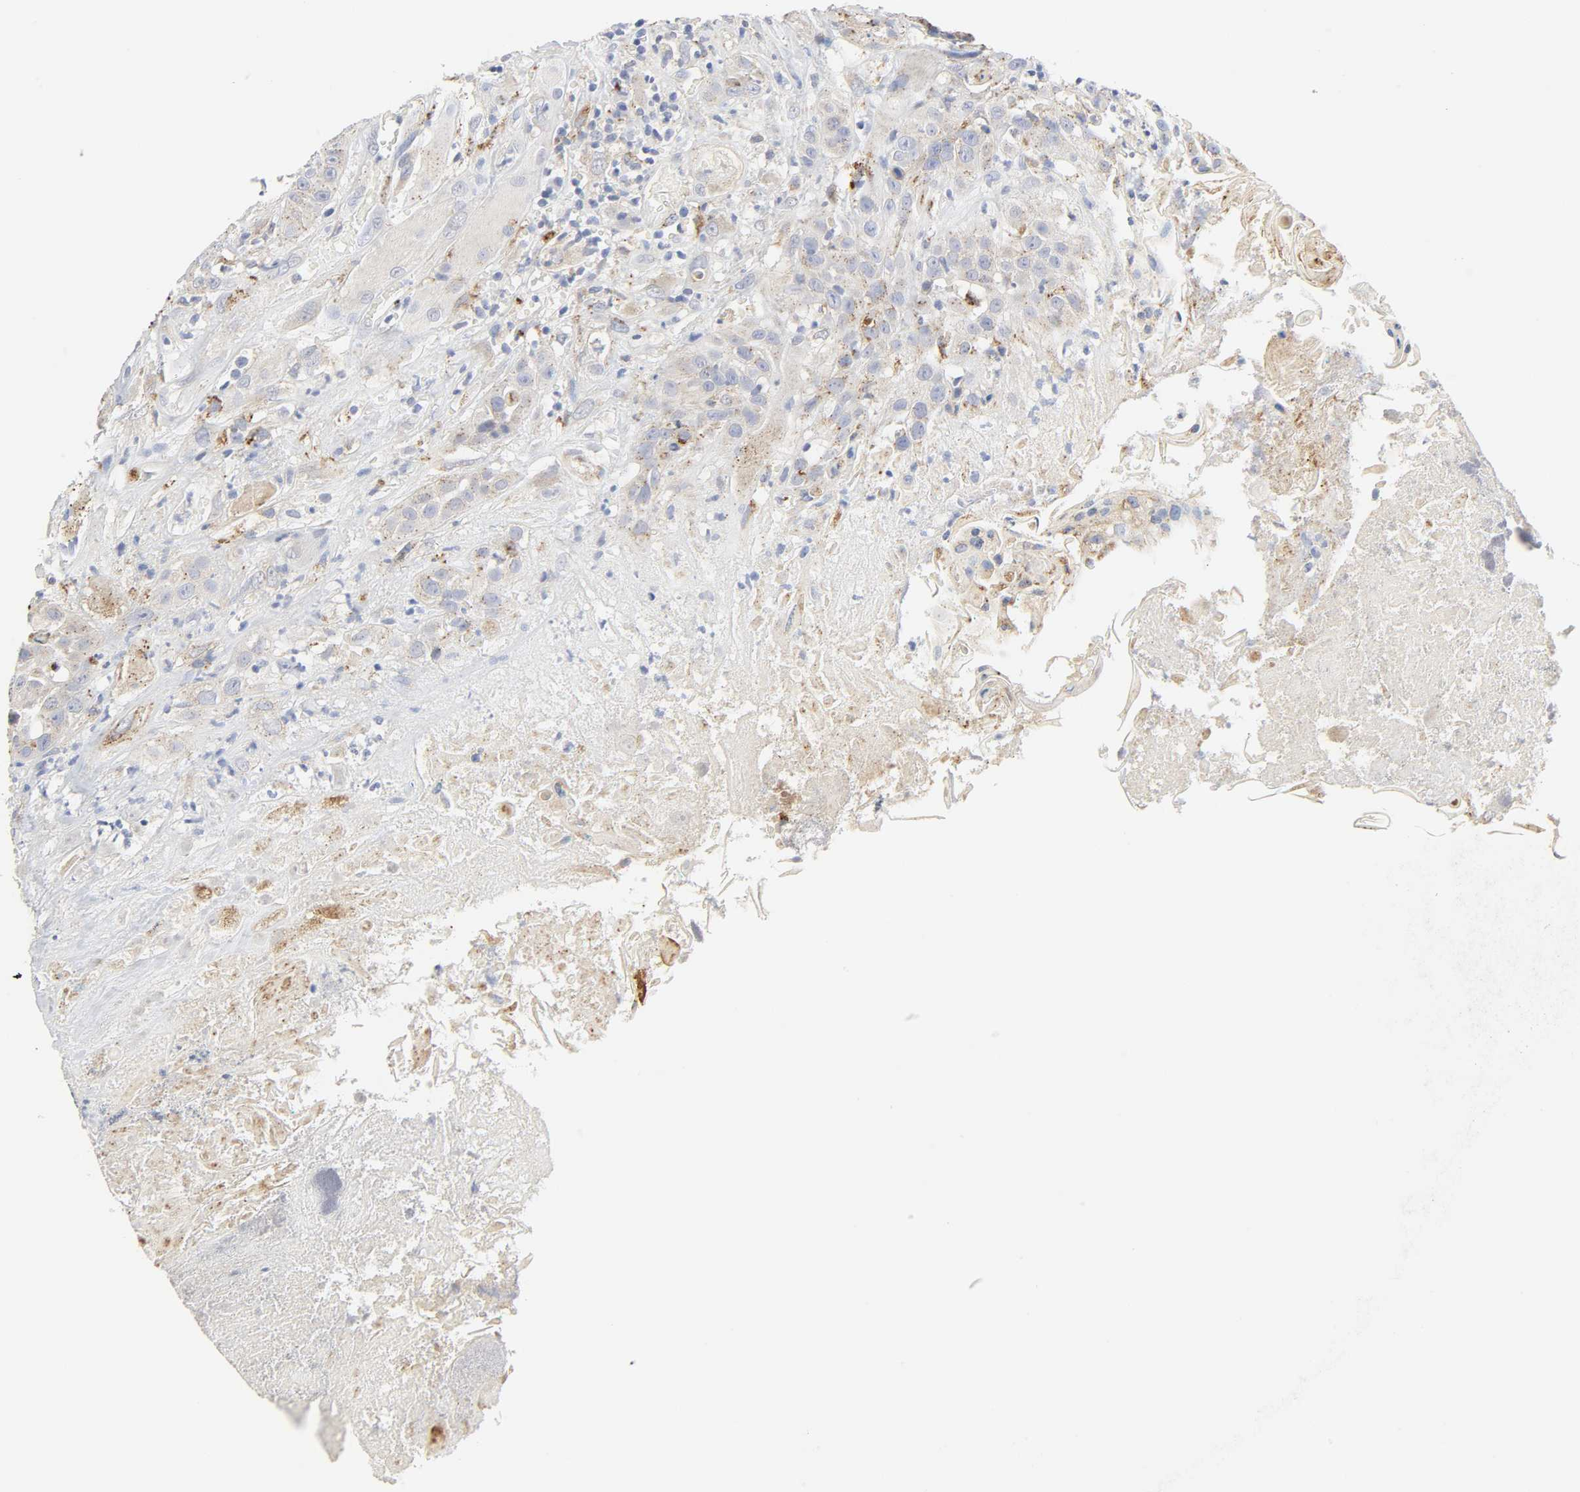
{"staining": {"intensity": "weak", "quantity": "<25%", "location": "cytoplasmic/membranous"}, "tissue": "head and neck cancer", "cell_type": "Tumor cells", "image_type": "cancer", "snomed": [{"axis": "morphology", "description": "Squamous cell carcinoma, NOS"}, {"axis": "topography", "description": "Head-Neck"}], "caption": "Immunohistochemistry of head and neck cancer exhibits no expression in tumor cells. (Stains: DAB (3,3'-diaminobenzidine) immunohistochemistry with hematoxylin counter stain, Microscopy: brightfield microscopy at high magnification).", "gene": "MAGEB17", "patient": {"sex": "female", "age": 84}}